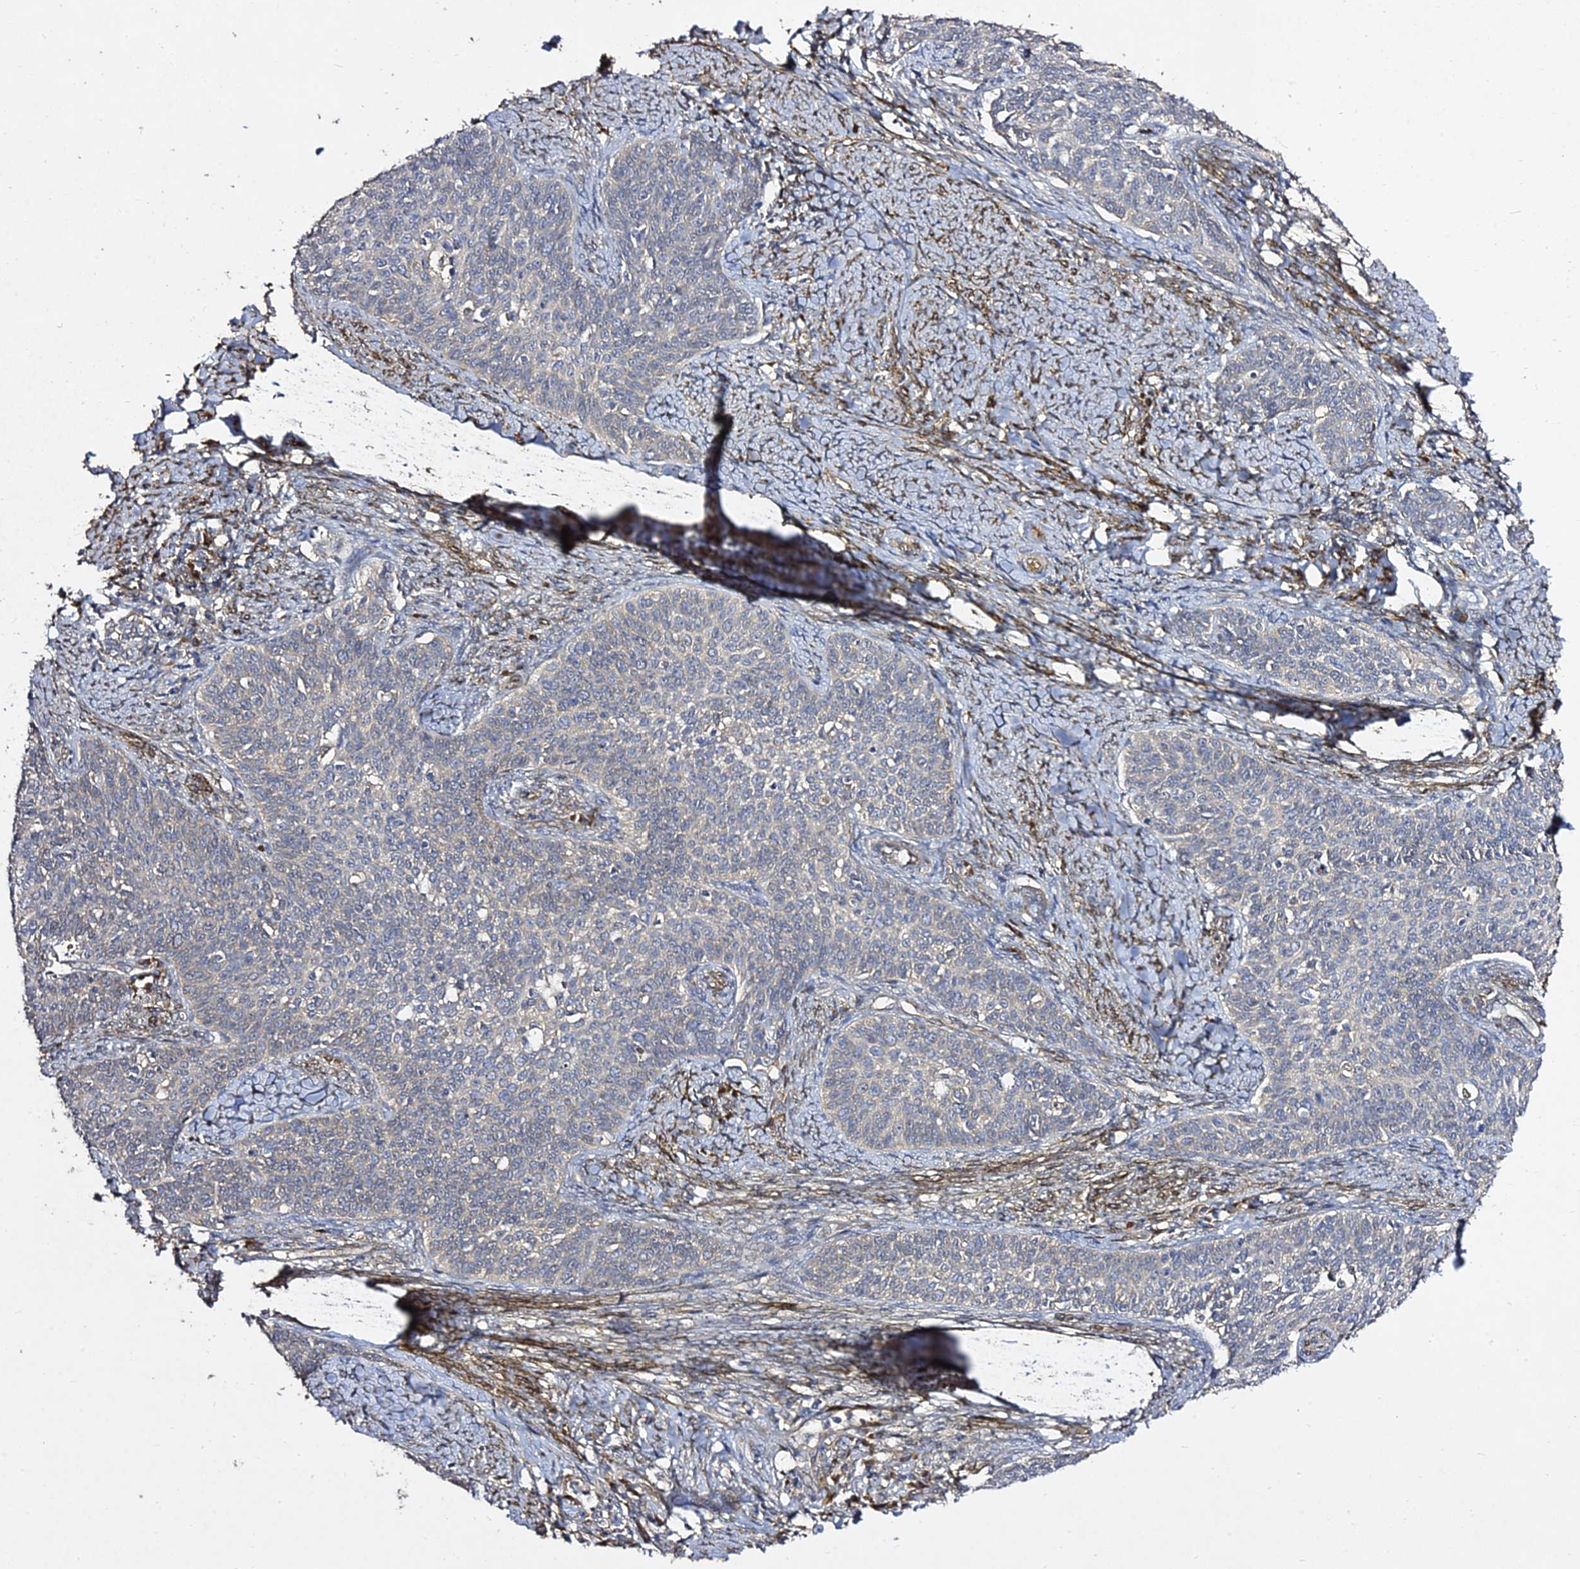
{"staining": {"intensity": "negative", "quantity": "none", "location": "none"}, "tissue": "cervical cancer", "cell_type": "Tumor cells", "image_type": "cancer", "snomed": [{"axis": "morphology", "description": "Squamous cell carcinoma, NOS"}, {"axis": "topography", "description": "Cervix"}], "caption": "There is no significant expression in tumor cells of squamous cell carcinoma (cervical). The staining is performed using DAB brown chromogen with nuclei counter-stained in using hematoxylin.", "gene": "GRTP1", "patient": {"sex": "female", "age": 39}}